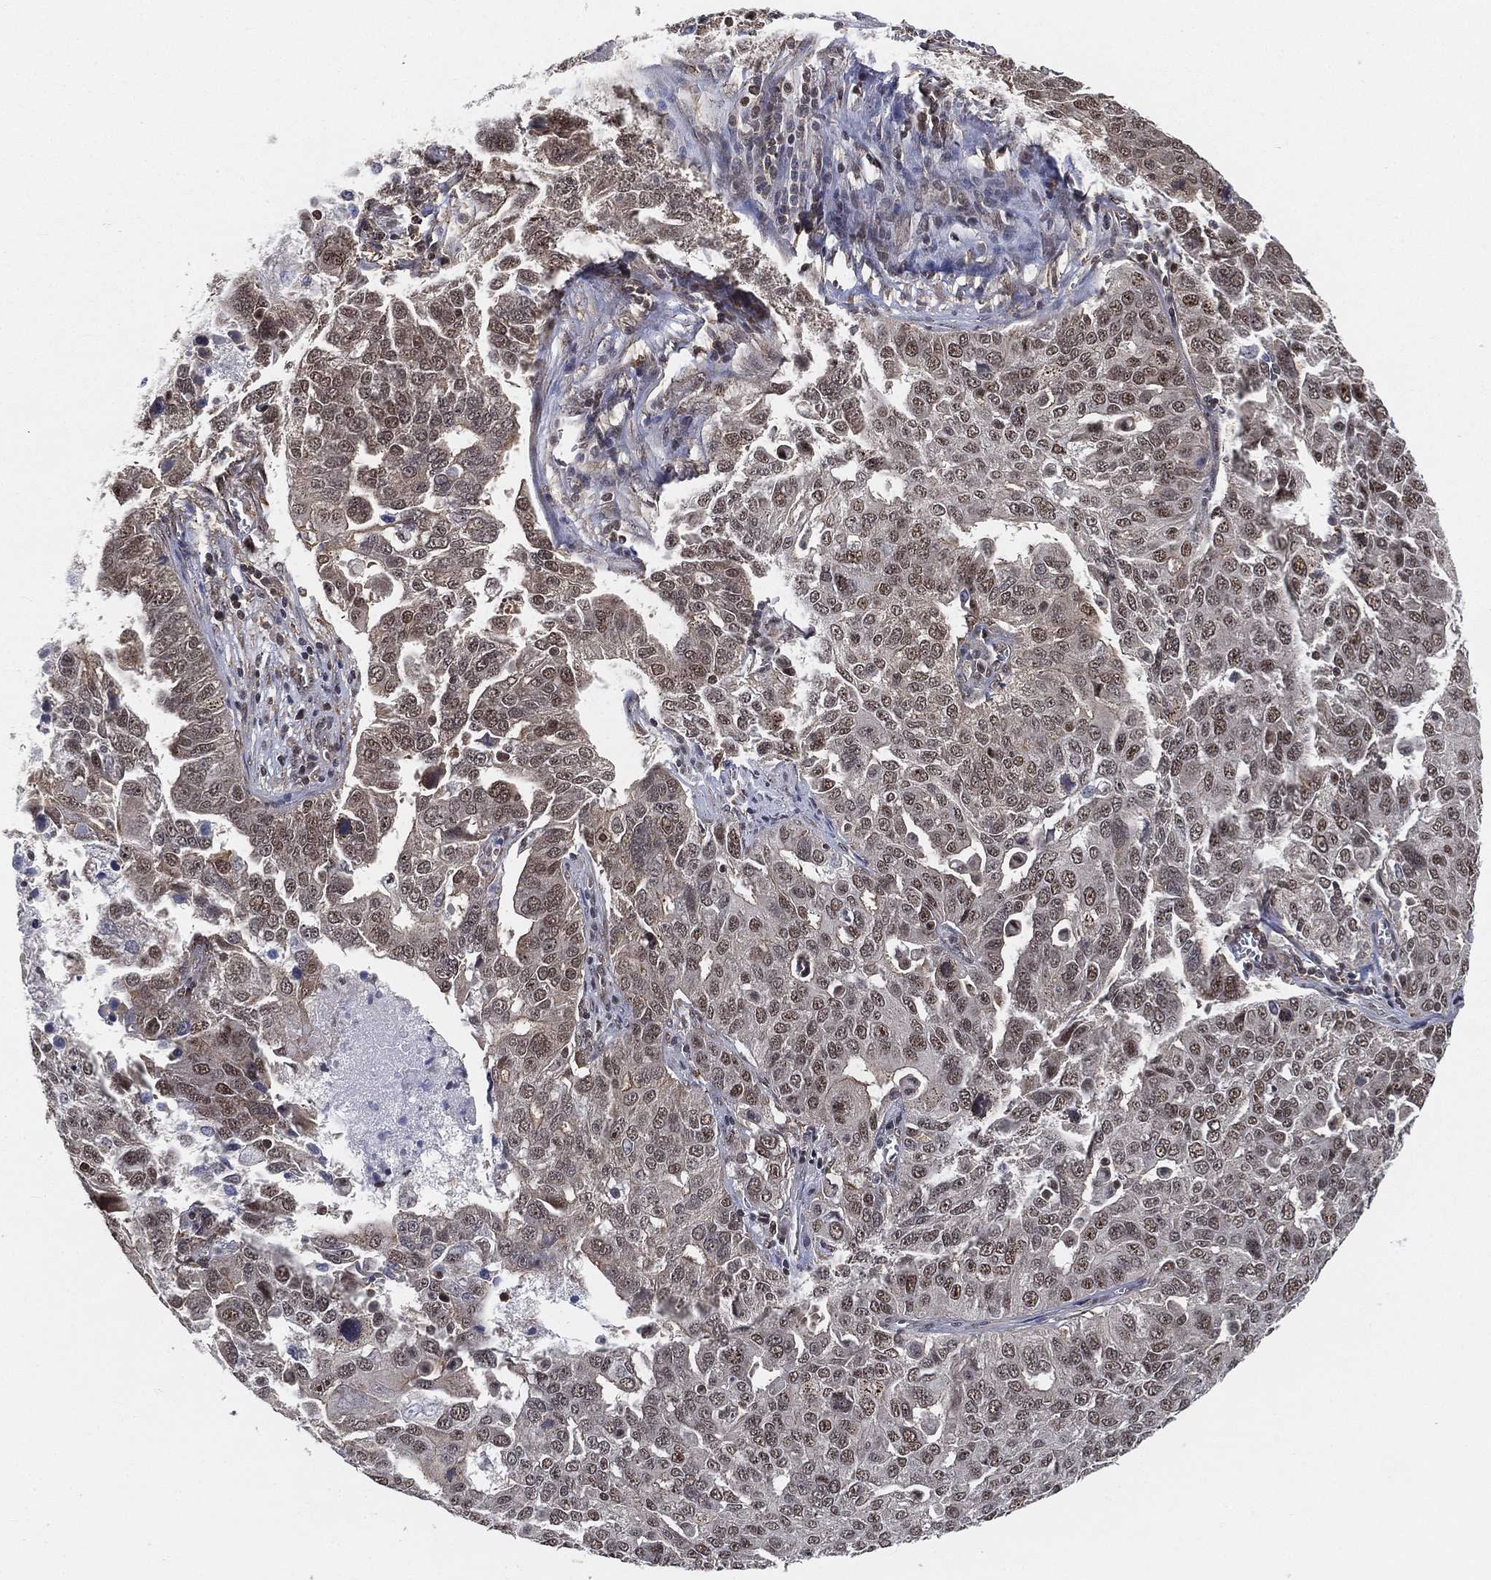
{"staining": {"intensity": "moderate", "quantity": ">75%", "location": "nuclear"}, "tissue": "ovarian cancer", "cell_type": "Tumor cells", "image_type": "cancer", "snomed": [{"axis": "morphology", "description": "Carcinoma, endometroid"}, {"axis": "topography", "description": "Soft tissue"}, {"axis": "topography", "description": "Ovary"}], "caption": "Human ovarian cancer (endometroid carcinoma) stained for a protein (brown) exhibits moderate nuclear positive positivity in approximately >75% of tumor cells.", "gene": "RSRC2", "patient": {"sex": "female", "age": 52}}